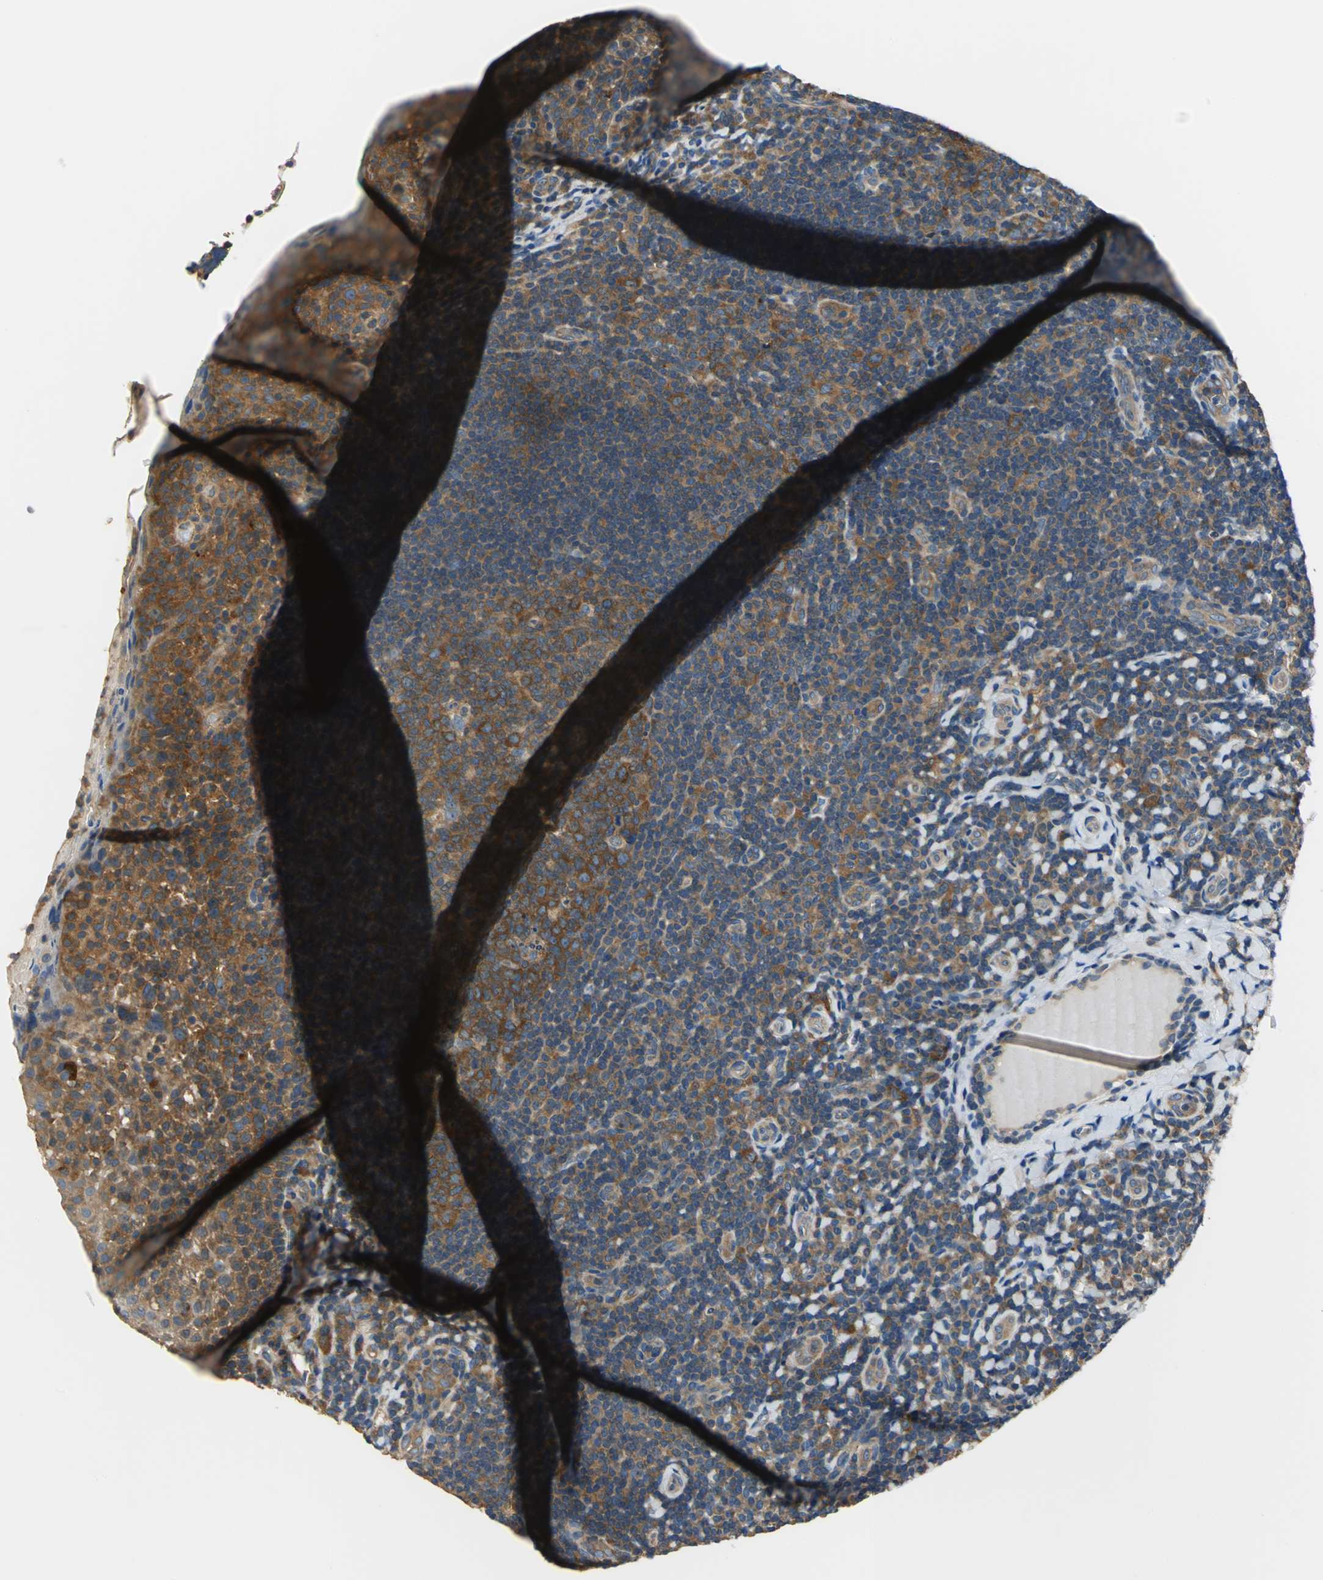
{"staining": {"intensity": "strong", "quantity": ">75%", "location": "cytoplasmic/membranous"}, "tissue": "tonsil", "cell_type": "Germinal center cells", "image_type": "normal", "snomed": [{"axis": "morphology", "description": "Normal tissue, NOS"}, {"axis": "topography", "description": "Tonsil"}], "caption": "IHC of unremarkable human tonsil displays high levels of strong cytoplasmic/membranous positivity in about >75% of germinal center cells.", "gene": "DDX3X", "patient": {"sex": "male", "age": 17}}